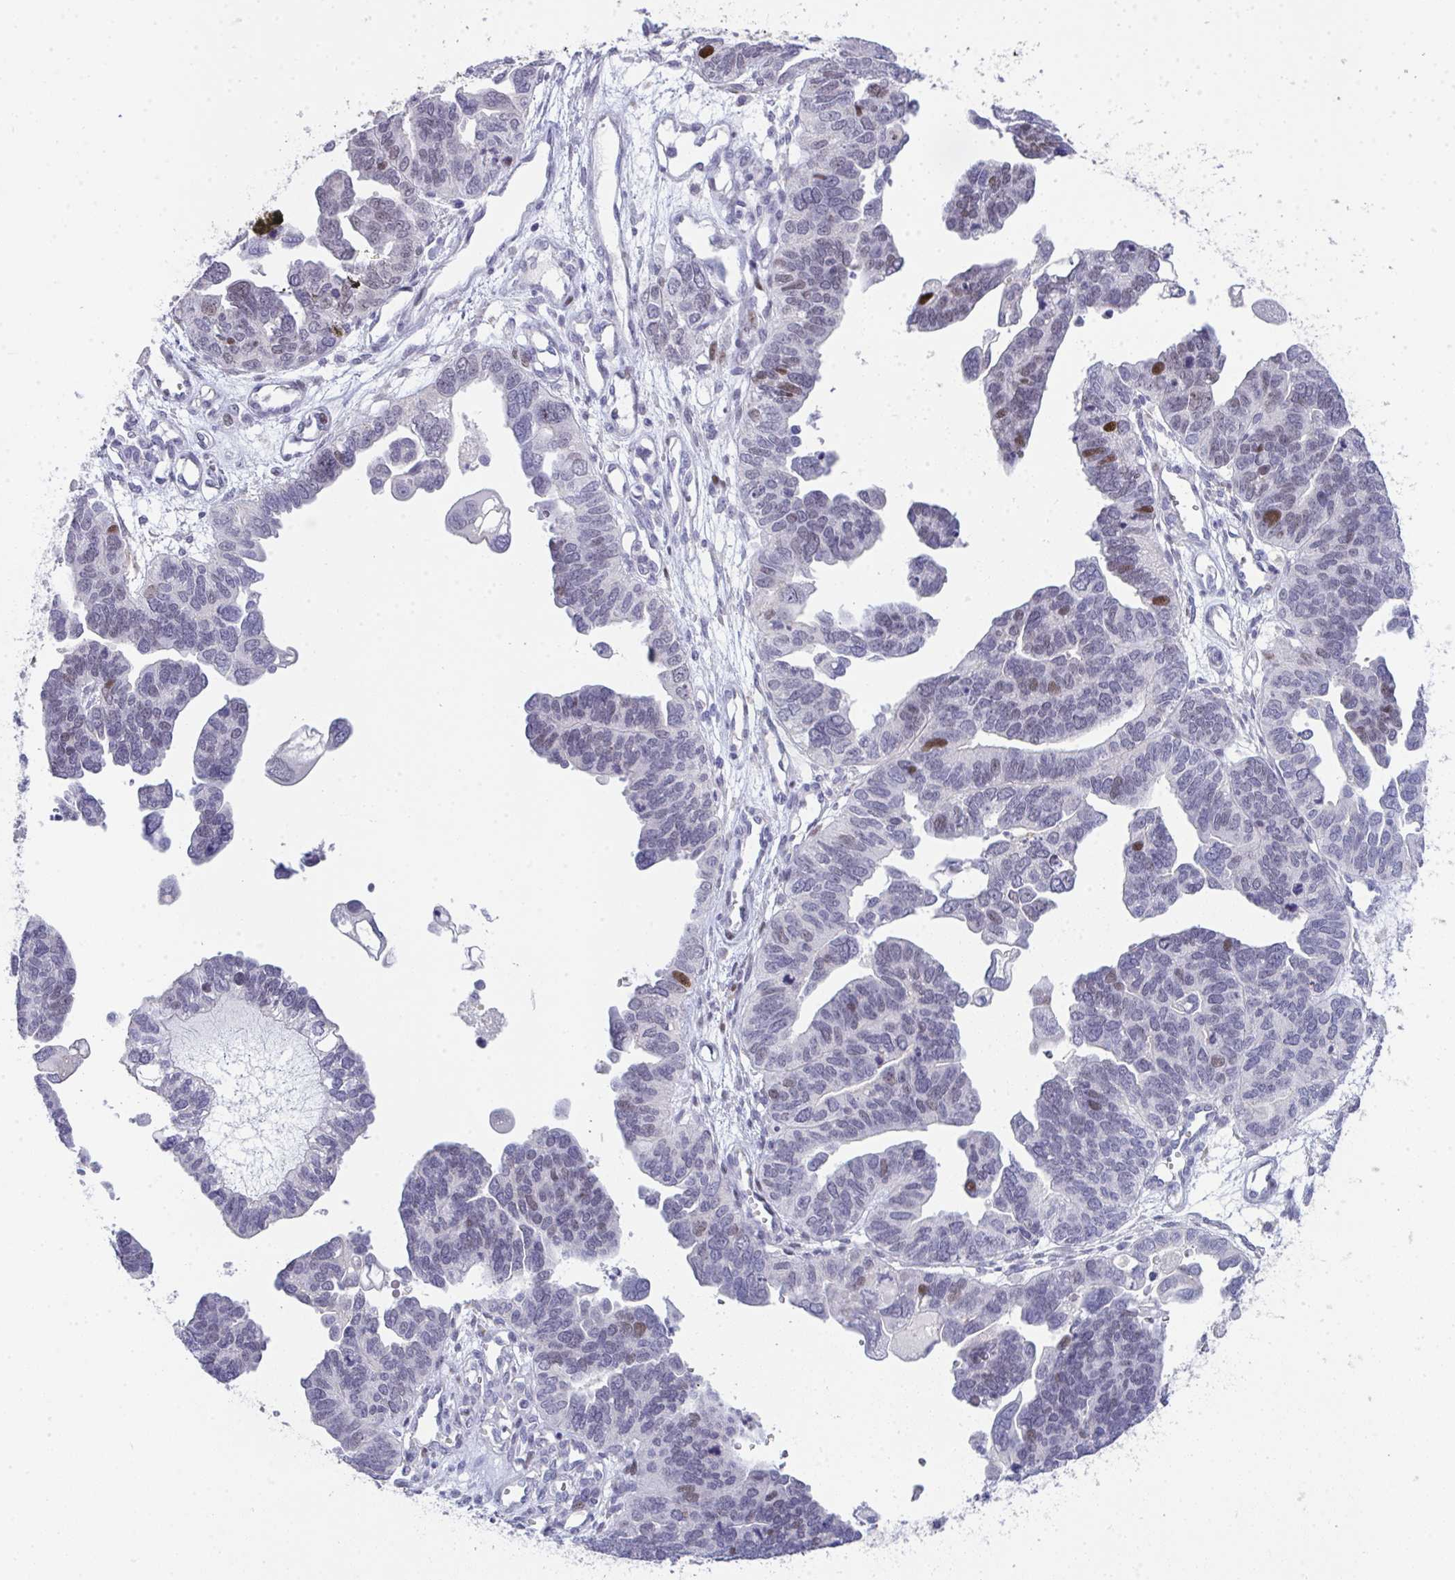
{"staining": {"intensity": "moderate", "quantity": "<25%", "location": "nuclear"}, "tissue": "ovarian cancer", "cell_type": "Tumor cells", "image_type": "cancer", "snomed": [{"axis": "morphology", "description": "Cystadenocarcinoma, serous, NOS"}, {"axis": "topography", "description": "Ovary"}], "caption": "Moderate nuclear staining is appreciated in approximately <25% of tumor cells in ovarian cancer (serous cystadenocarcinoma).", "gene": "GALNT16", "patient": {"sex": "female", "age": 51}}